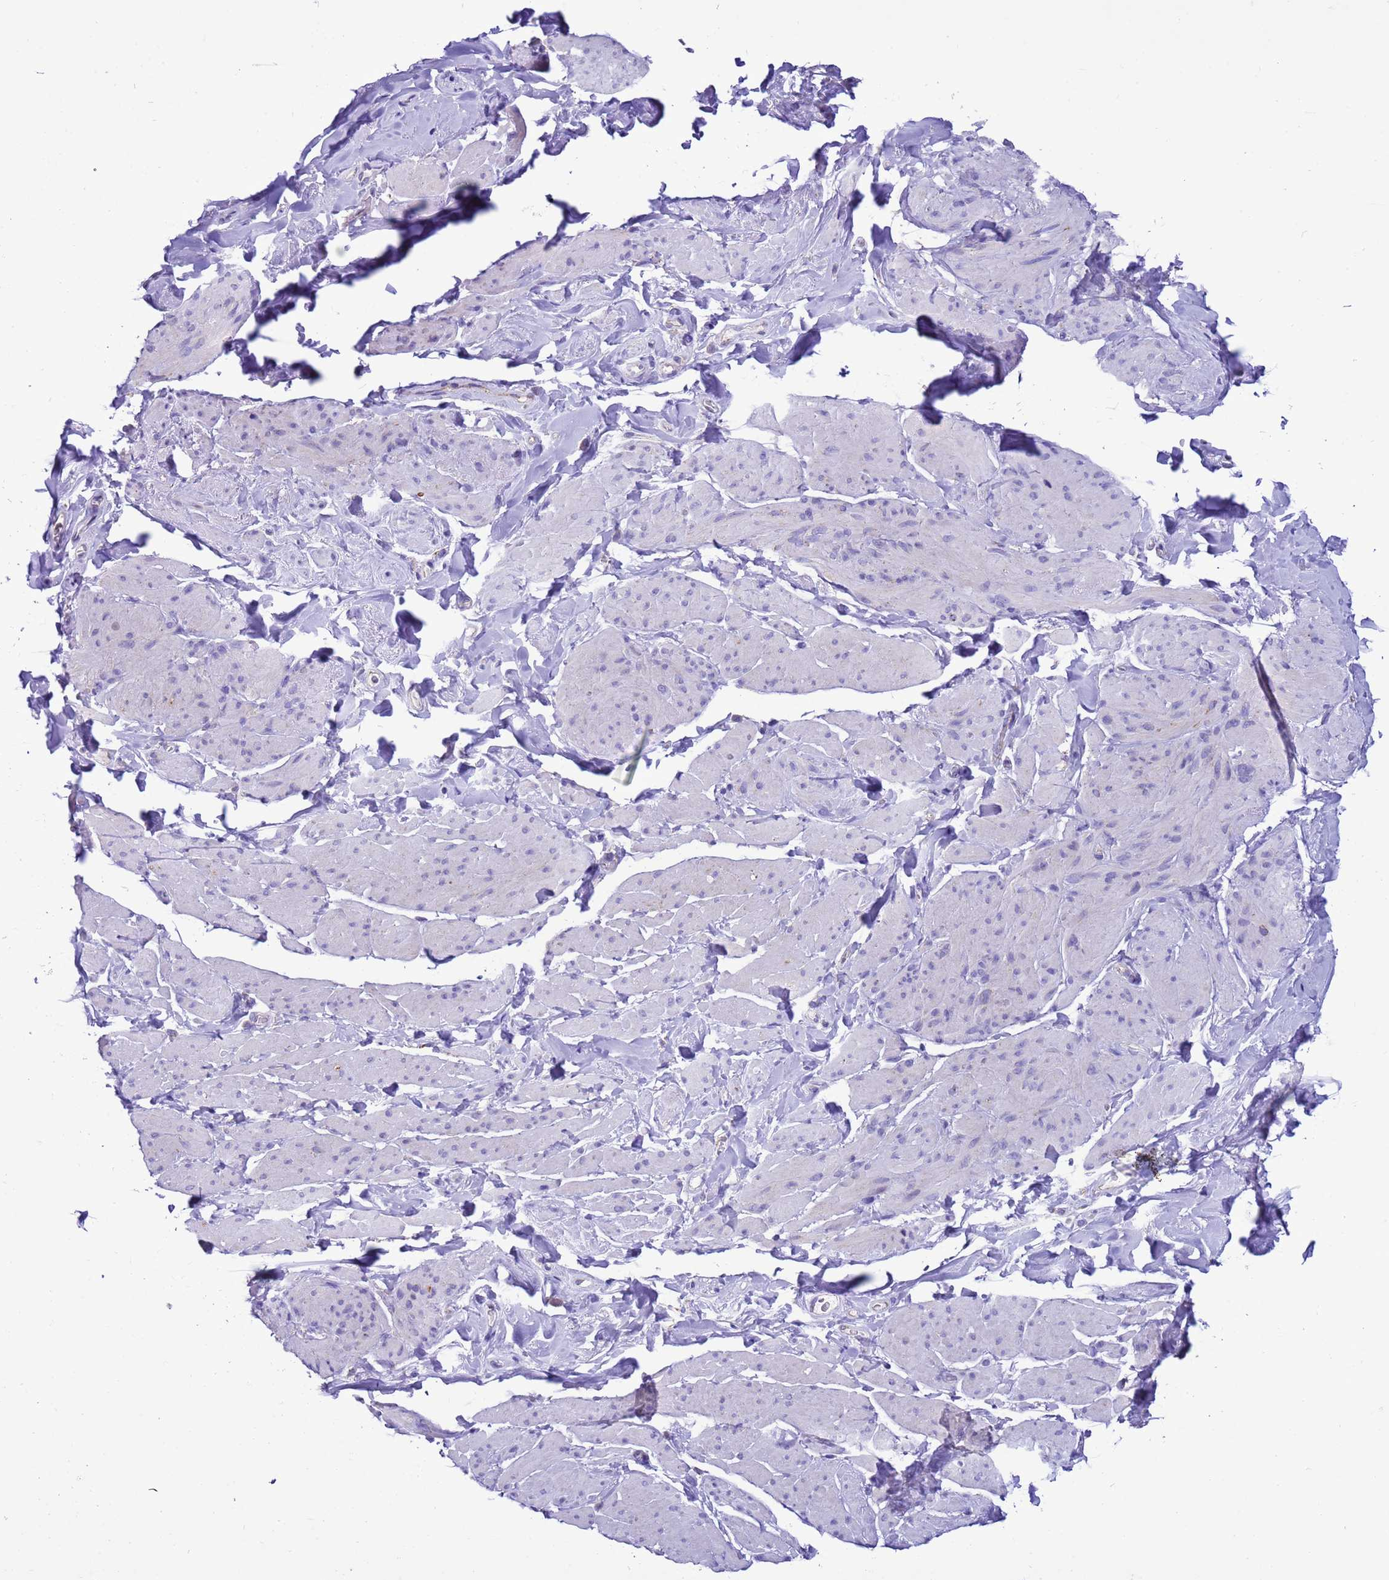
{"staining": {"intensity": "negative", "quantity": "none", "location": "none"}, "tissue": "smooth muscle", "cell_type": "Smooth muscle cells", "image_type": "normal", "snomed": [{"axis": "morphology", "description": "Normal tissue, NOS"}, {"axis": "topography", "description": "Smooth muscle"}, {"axis": "topography", "description": "Peripheral nerve tissue"}], "caption": "Micrograph shows no significant protein staining in smooth muscle cells of normal smooth muscle. (DAB (3,3'-diaminobenzidine) IHC, high magnification).", "gene": "CCDC191", "patient": {"sex": "male", "age": 69}}